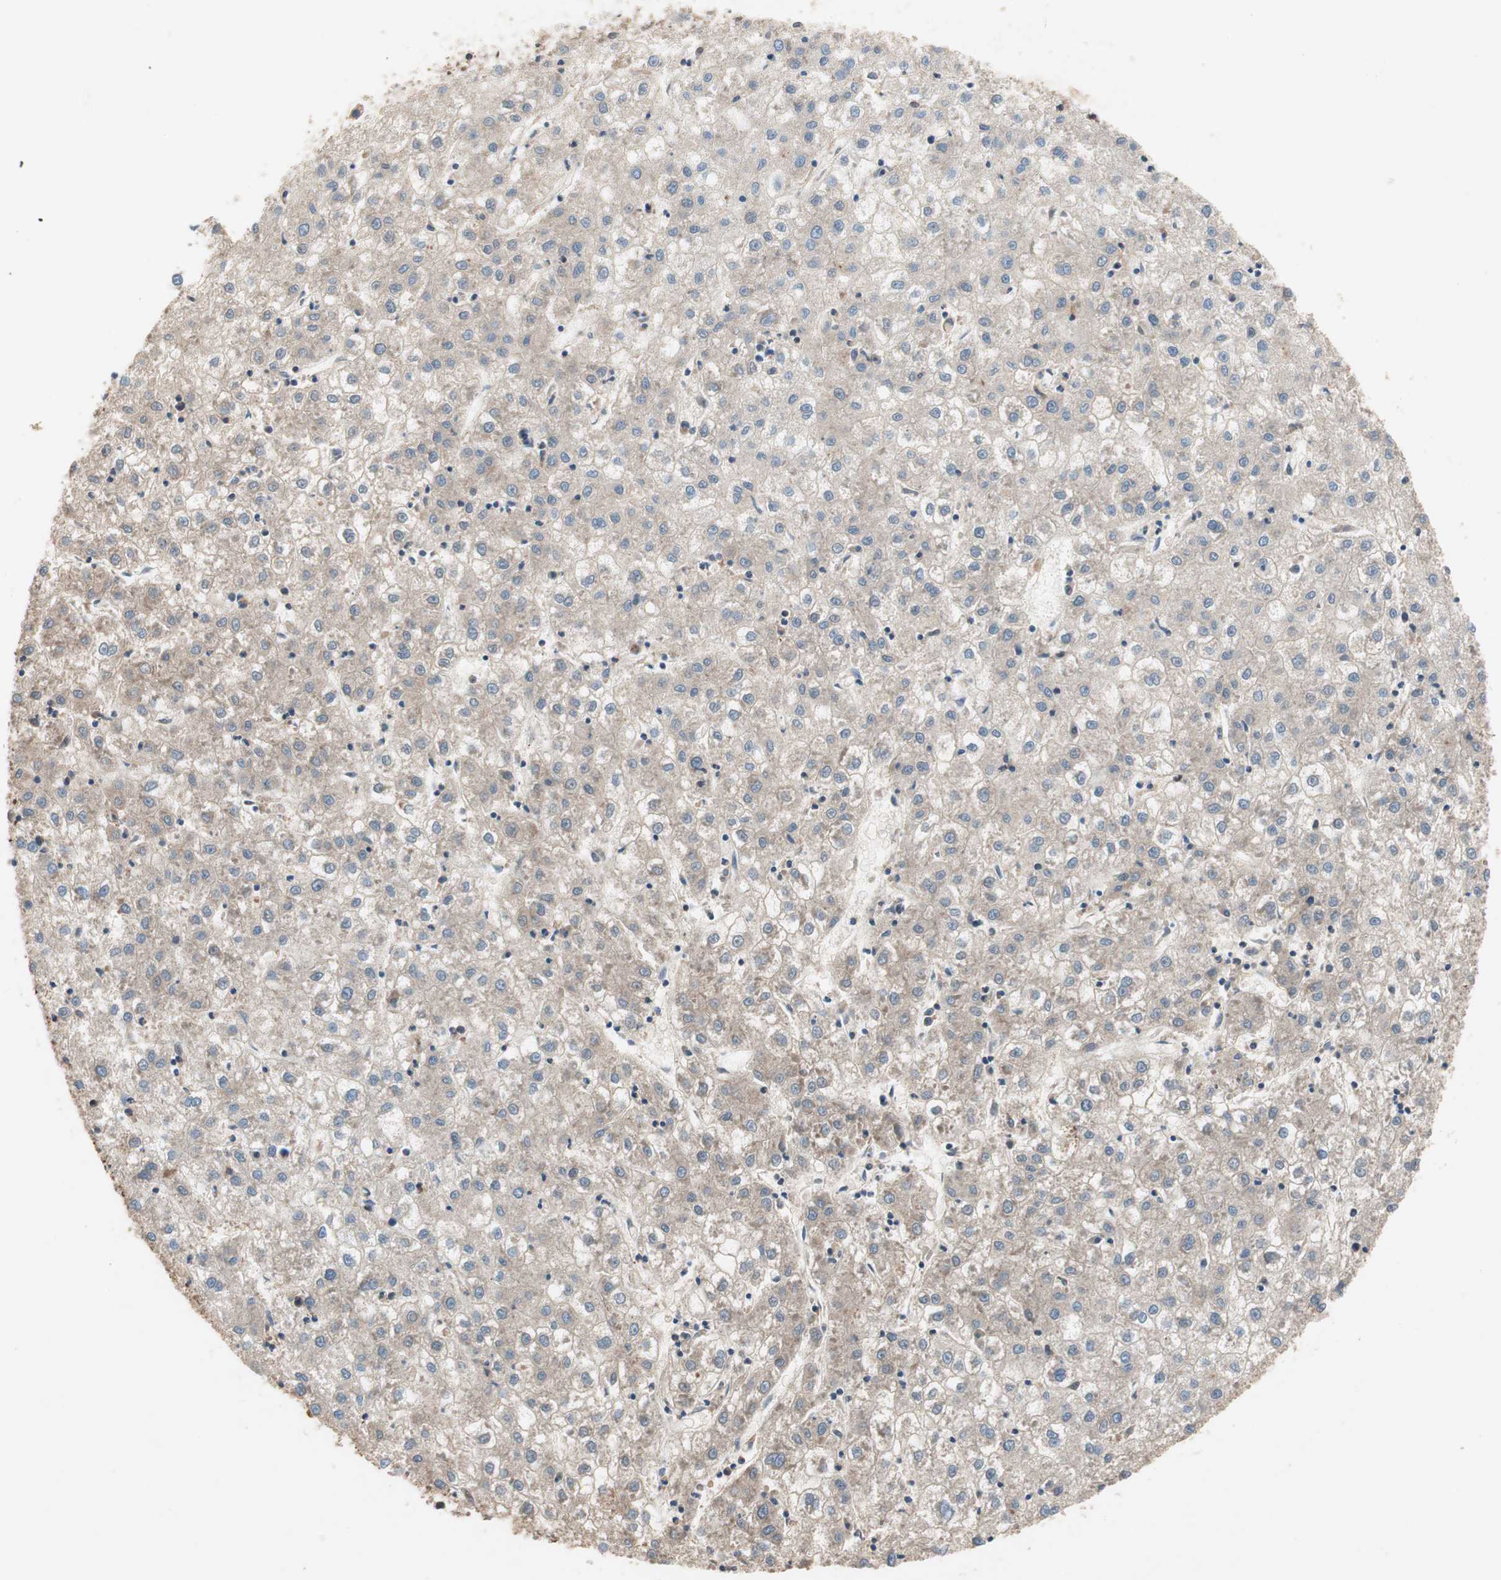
{"staining": {"intensity": "moderate", "quantity": ">75%", "location": "cytoplasmic/membranous"}, "tissue": "liver cancer", "cell_type": "Tumor cells", "image_type": "cancer", "snomed": [{"axis": "morphology", "description": "Carcinoma, Hepatocellular, NOS"}, {"axis": "topography", "description": "Liver"}], "caption": "Immunohistochemical staining of human liver cancer displays medium levels of moderate cytoplasmic/membranous positivity in approximately >75% of tumor cells. (brown staining indicates protein expression, while blue staining denotes nuclei).", "gene": "GART", "patient": {"sex": "male", "age": 72}}